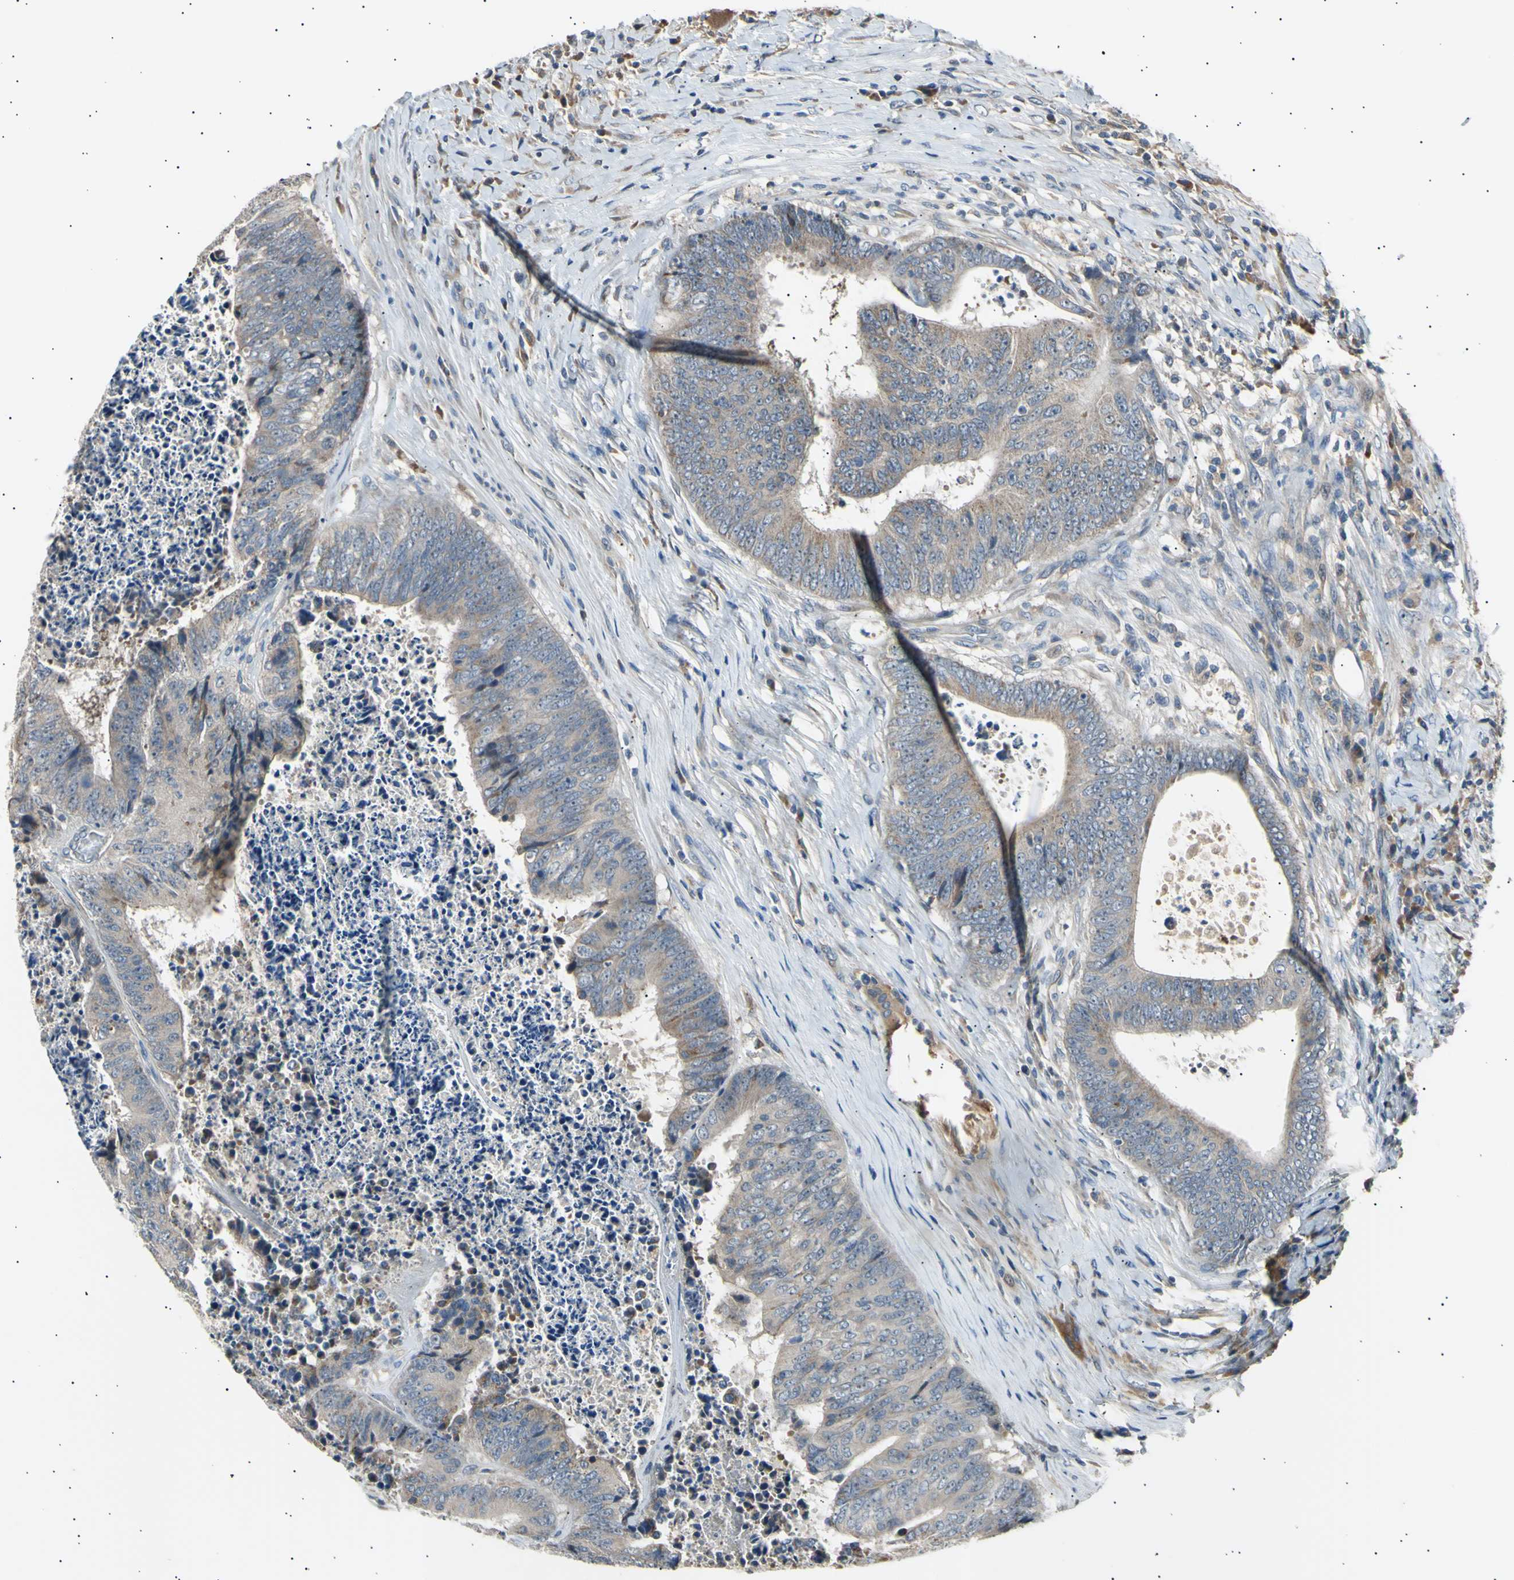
{"staining": {"intensity": "weak", "quantity": ">75%", "location": "cytoplasmic/membranous"}, "tissue": "colorectal cancer", "cell_type": "Tumor cells", "image_type": "cancer", "snomed": [{"axis": "morphology", "description": "Adenocarcinoma, NOS"}, {"axis": "topography", "description": "Rectum"}], "caption": "Protein staining displays weak cytoplasmic/membranous staining in about >75% of tumor cells in adenocarcinoma (colorectal).", "gene": "ITGA6", "patient": {"sex": "male", "age": 72}}